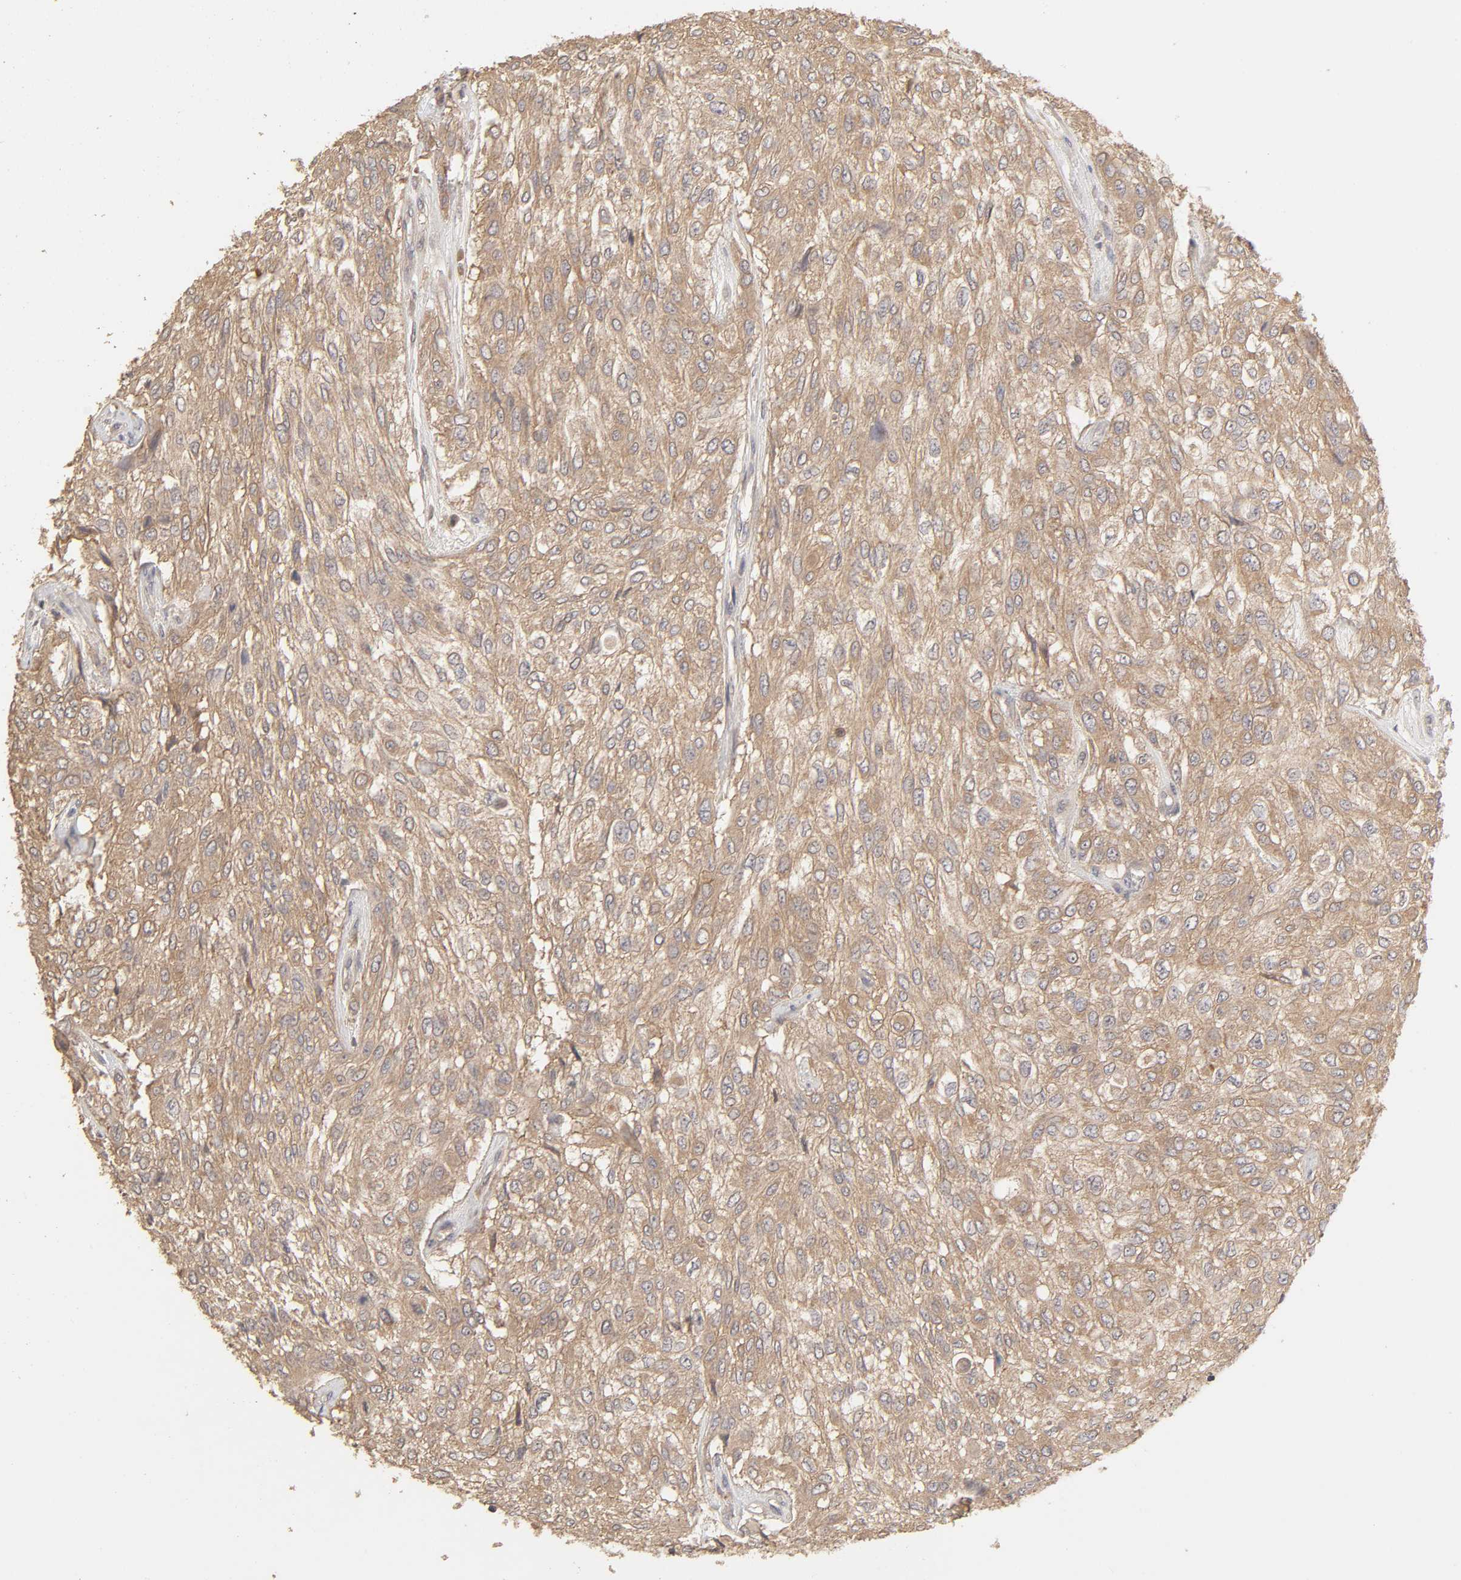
{"staining": {"intensity": "weak", "quantity": ">75%", "location": "cytoplasmic/membranous"}, "tissue": "urothelial cancer", "cell_type": "Tumor cells", "image_type": "cancer", "snomed": [{"axis": "morphology", "description": "Urothelial carcinoma, High grade"}, {"axis": "topography", "description": "Urinary bladder"}], "caption": "Urothelial cancer stained with IHC exhibits weak cytoplasmic/membranous positivity in approximately >75% of tumor cells. The protein is shown in brown color, while the nuclei are stained blue.", "gene": "AP1G2", "patient": {"sex": "male", "age": 57}}